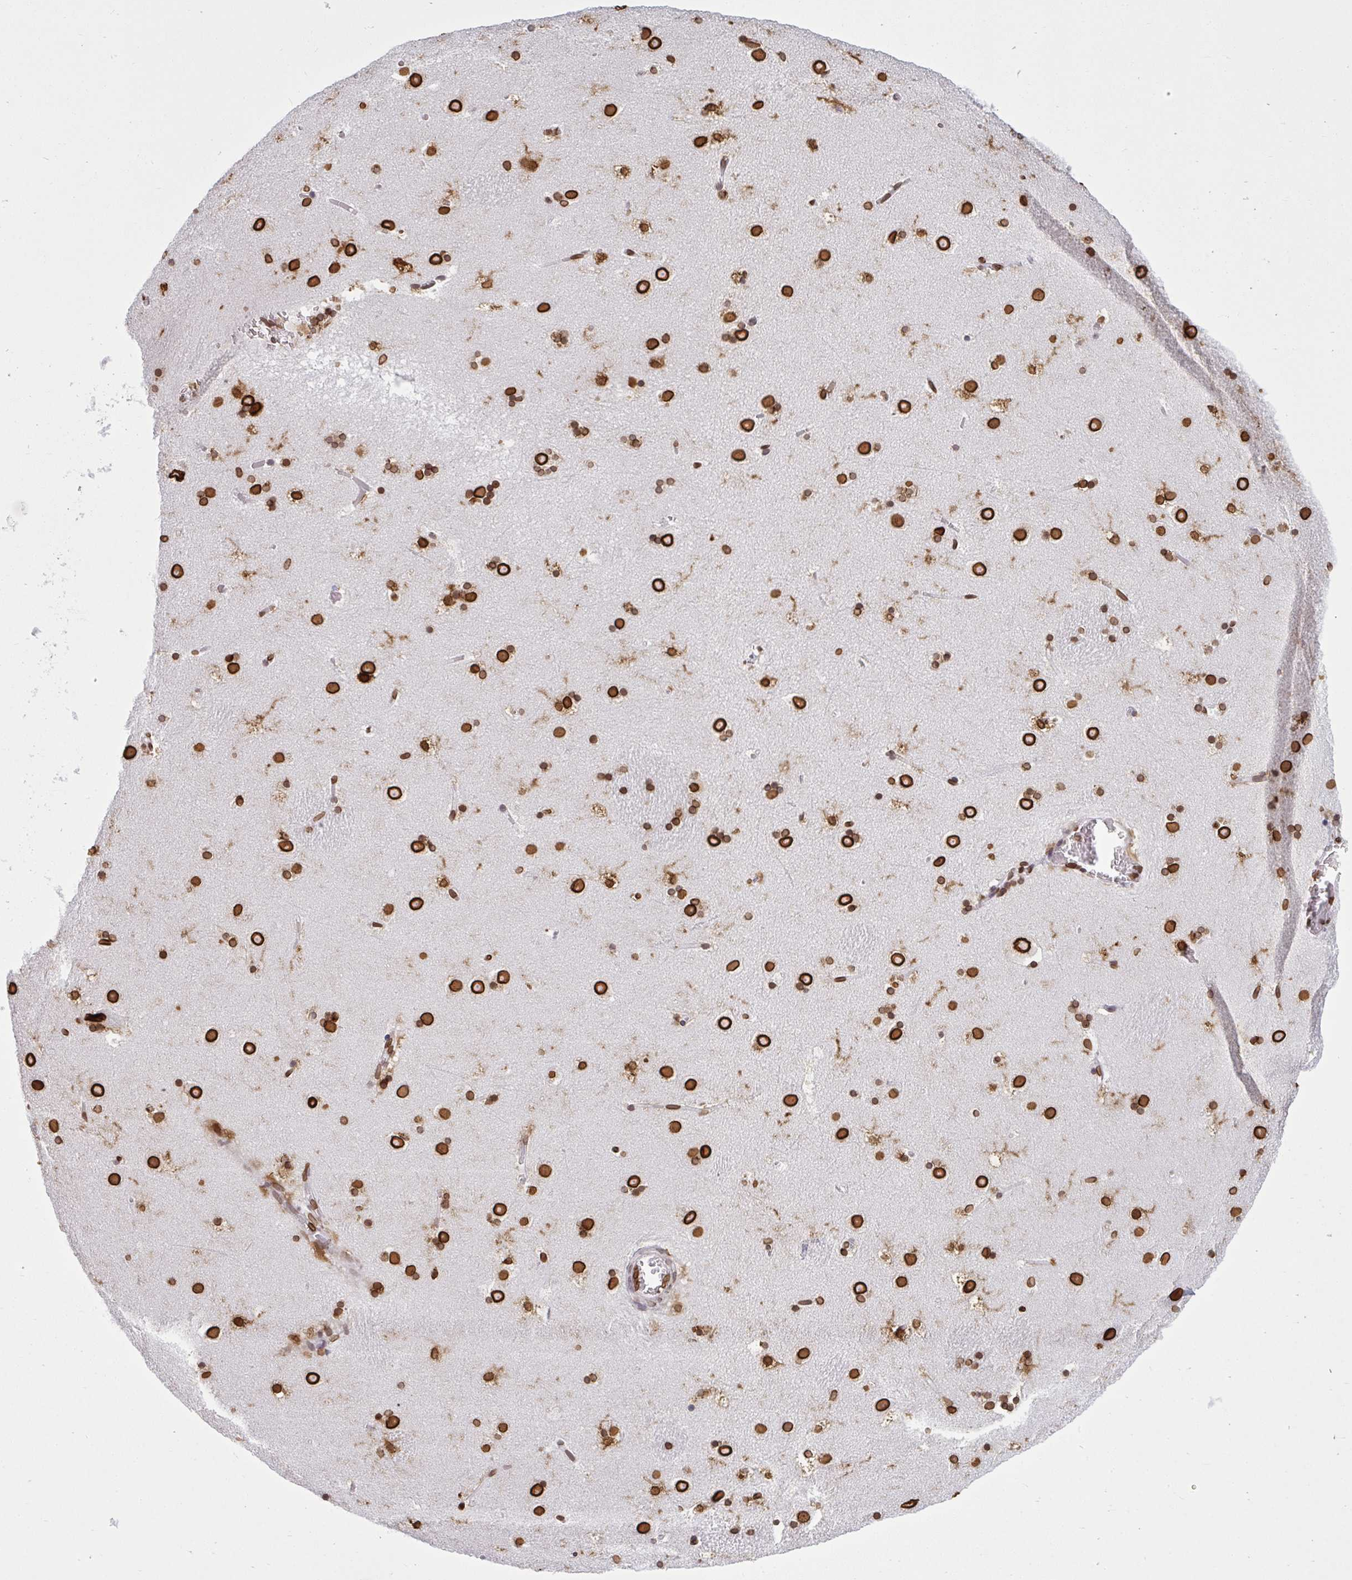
{"staining": {"intensity": "strong", "quantity": ">75%", "location": "cytoplasmic/membranous,nuclear"}, "tissue": "caudate", "cell_type": "Glial cells", "image_type": "normal", "snomed": [{"axis": "morphology", "description": "Normal tissue, NOS"}, {"axis": "topography", "description": "Lateral ventricle wall"}], "caption": "A brown stain shows strong cytoplasmic/membranous,nuclear expression of a protein in glial cells of benign caudate. (Stains: DAB in brown, nuclei in blue, Microscopy: brightfield microscopy at high magnification).", "gene": "LMNB2", "patient": {"sex": "male", "age": 37}}